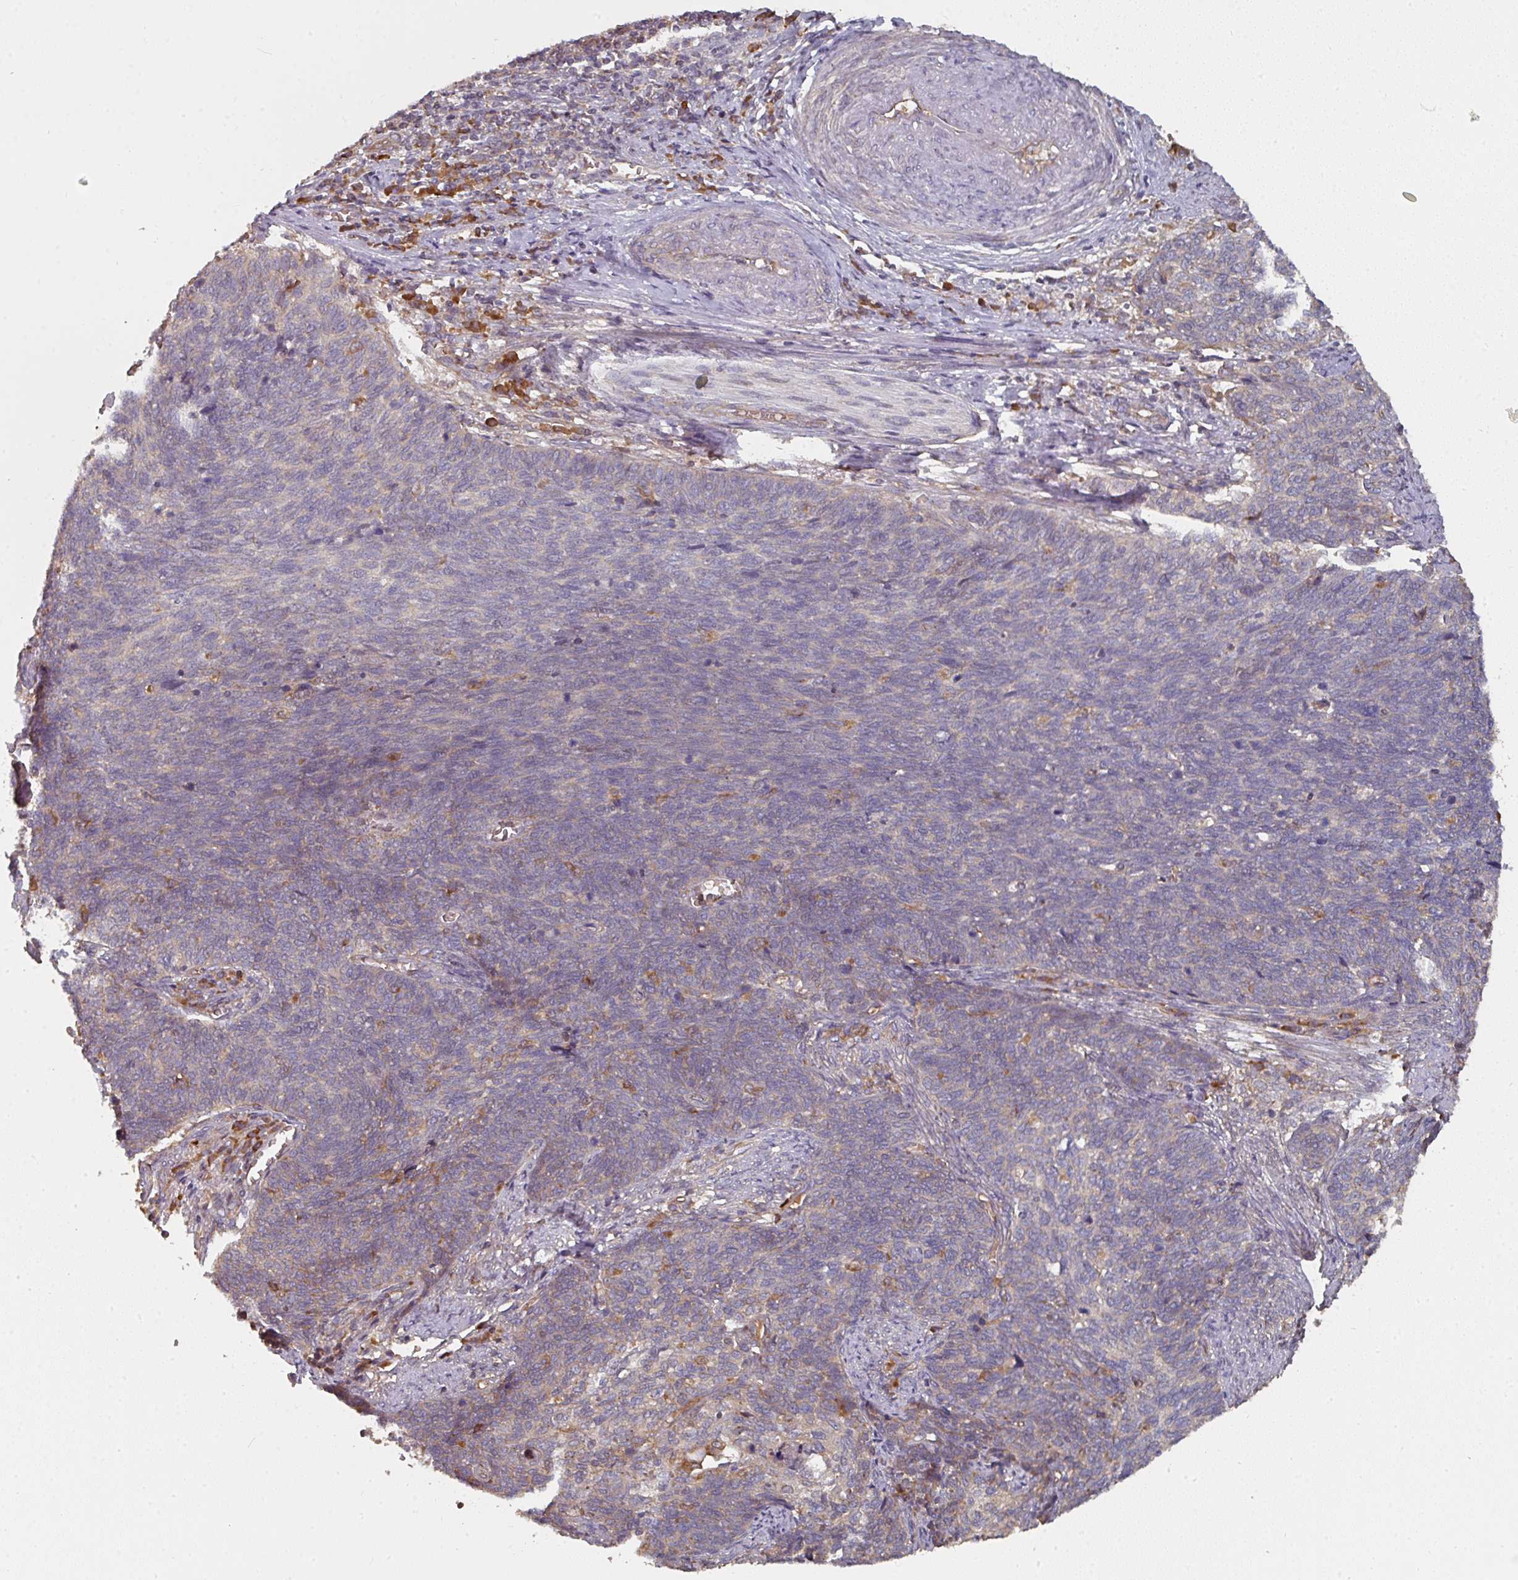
{"staining": {"intensity": "negative", "quantity": "none", "location": "none"}, "tissue": "cervical cancer", "cell_type": "Tumor cells", "image_type": "cancer", "snomed": [{"axis": "morphology", "description": "Squamous cell carcinoma, NOS"}, {"axis": "topography", "description": "Cervix"}], "caption": "DAB (3,3'-diaminobenzidine) immunohistochemical staining of human squamous cell carcinoma (cervical) reveals no significant staining in tumor cells.", "gene": "EDEM2", "patient": {"sex": "female", "age": 39}}